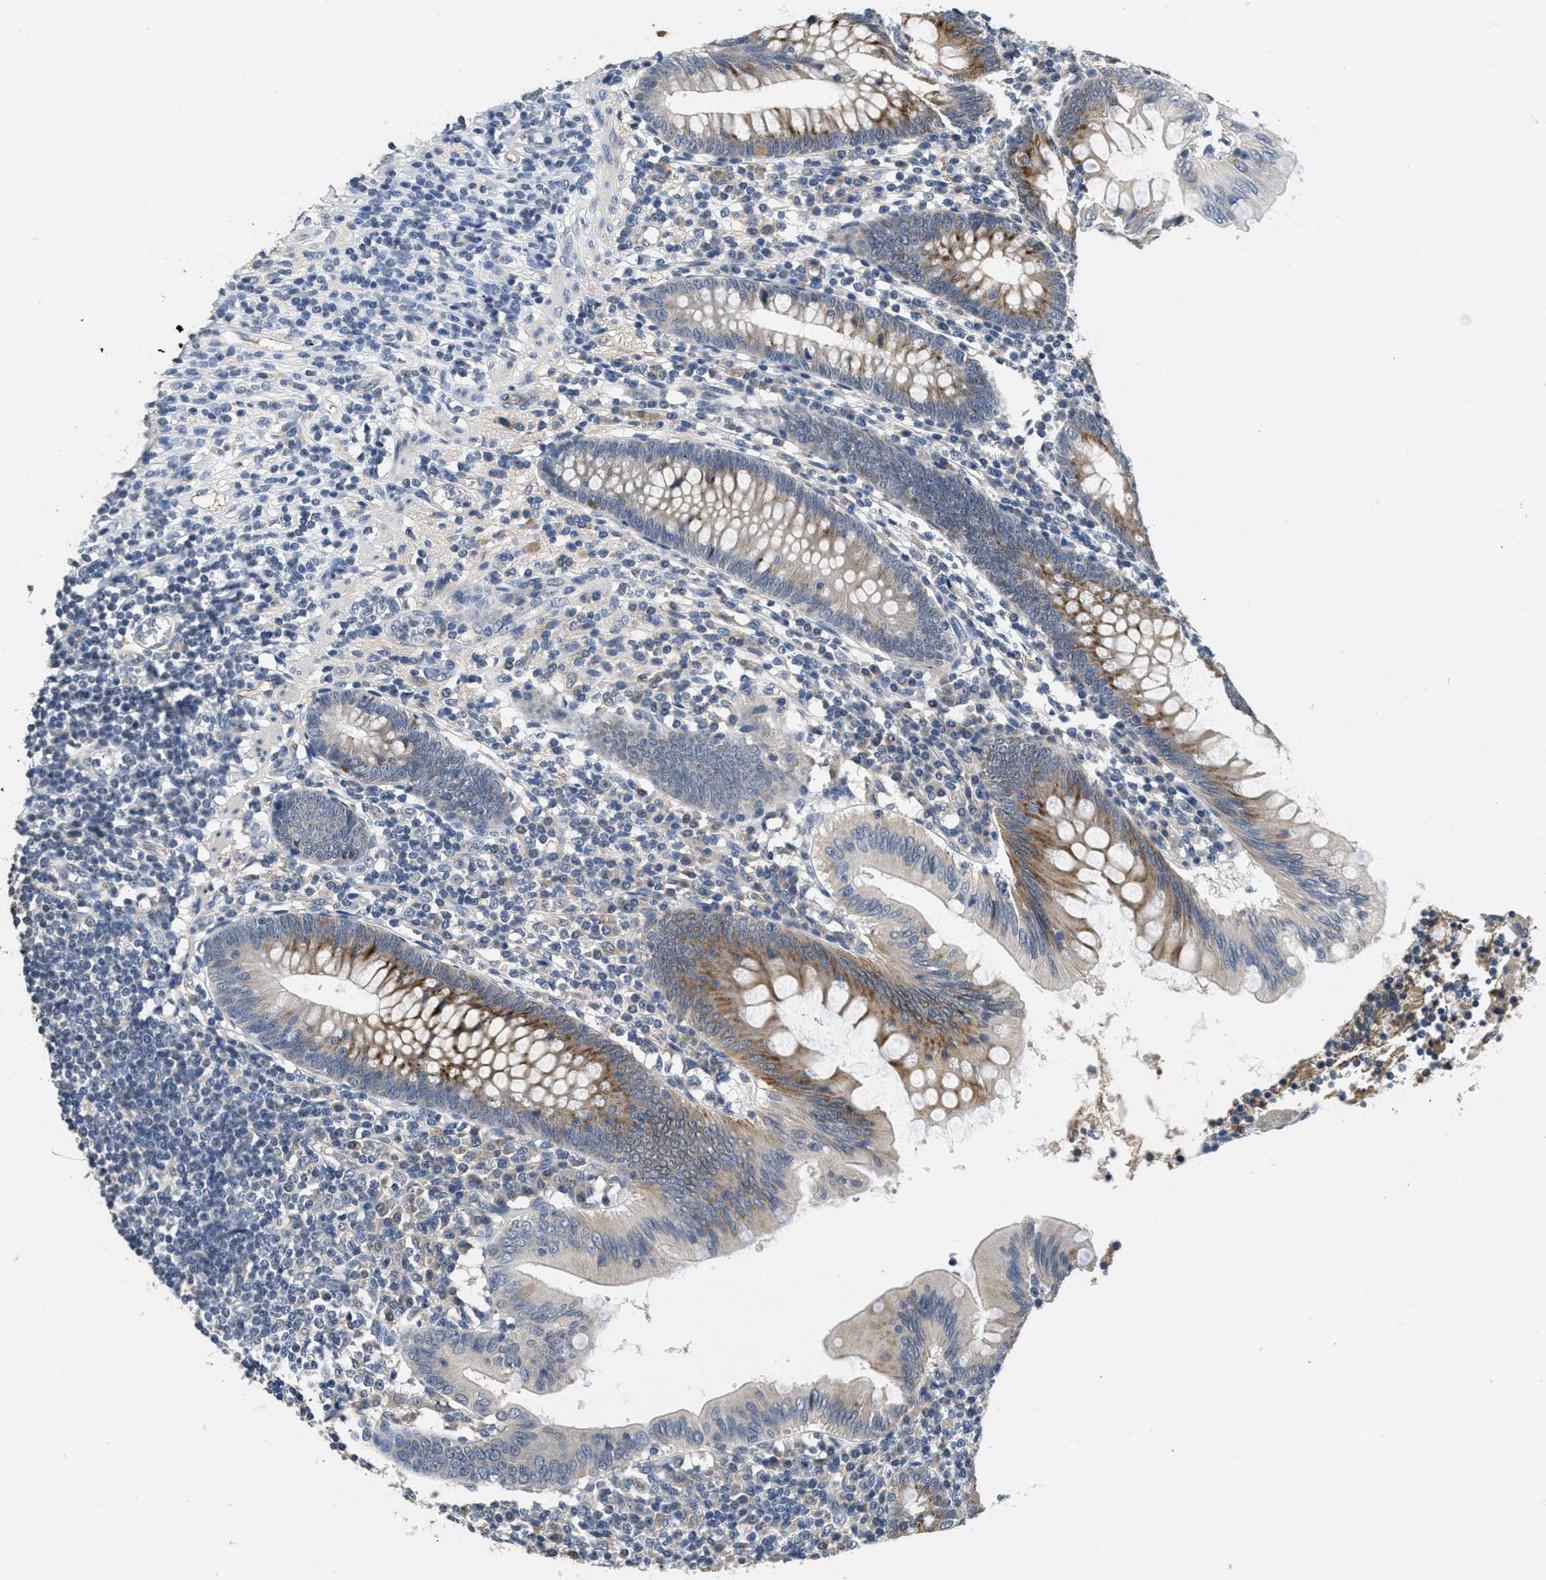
{"staining": {"intensity": "strong", "quantity": "25%-75%", "location": "cytoplasmic/membranous"}, "tissue": "appendix", "cell_type": "Glandular cells", "image_type": "normal", "snomed": [{"axis": "morphology", "description": "Normal tissue, NOS"}, {"axis": "morphology", "description": "Inflammation, NOS"}, {"axis": "topography", "description": "Appendix"}], "caption": "A high amount of strong cytoplasmic/membranous expression is seen in about 25%-75% of glandular cells in normal appendix.", "gene": "ANGPT1", "patient": {"sex": "male", "age": 46}}